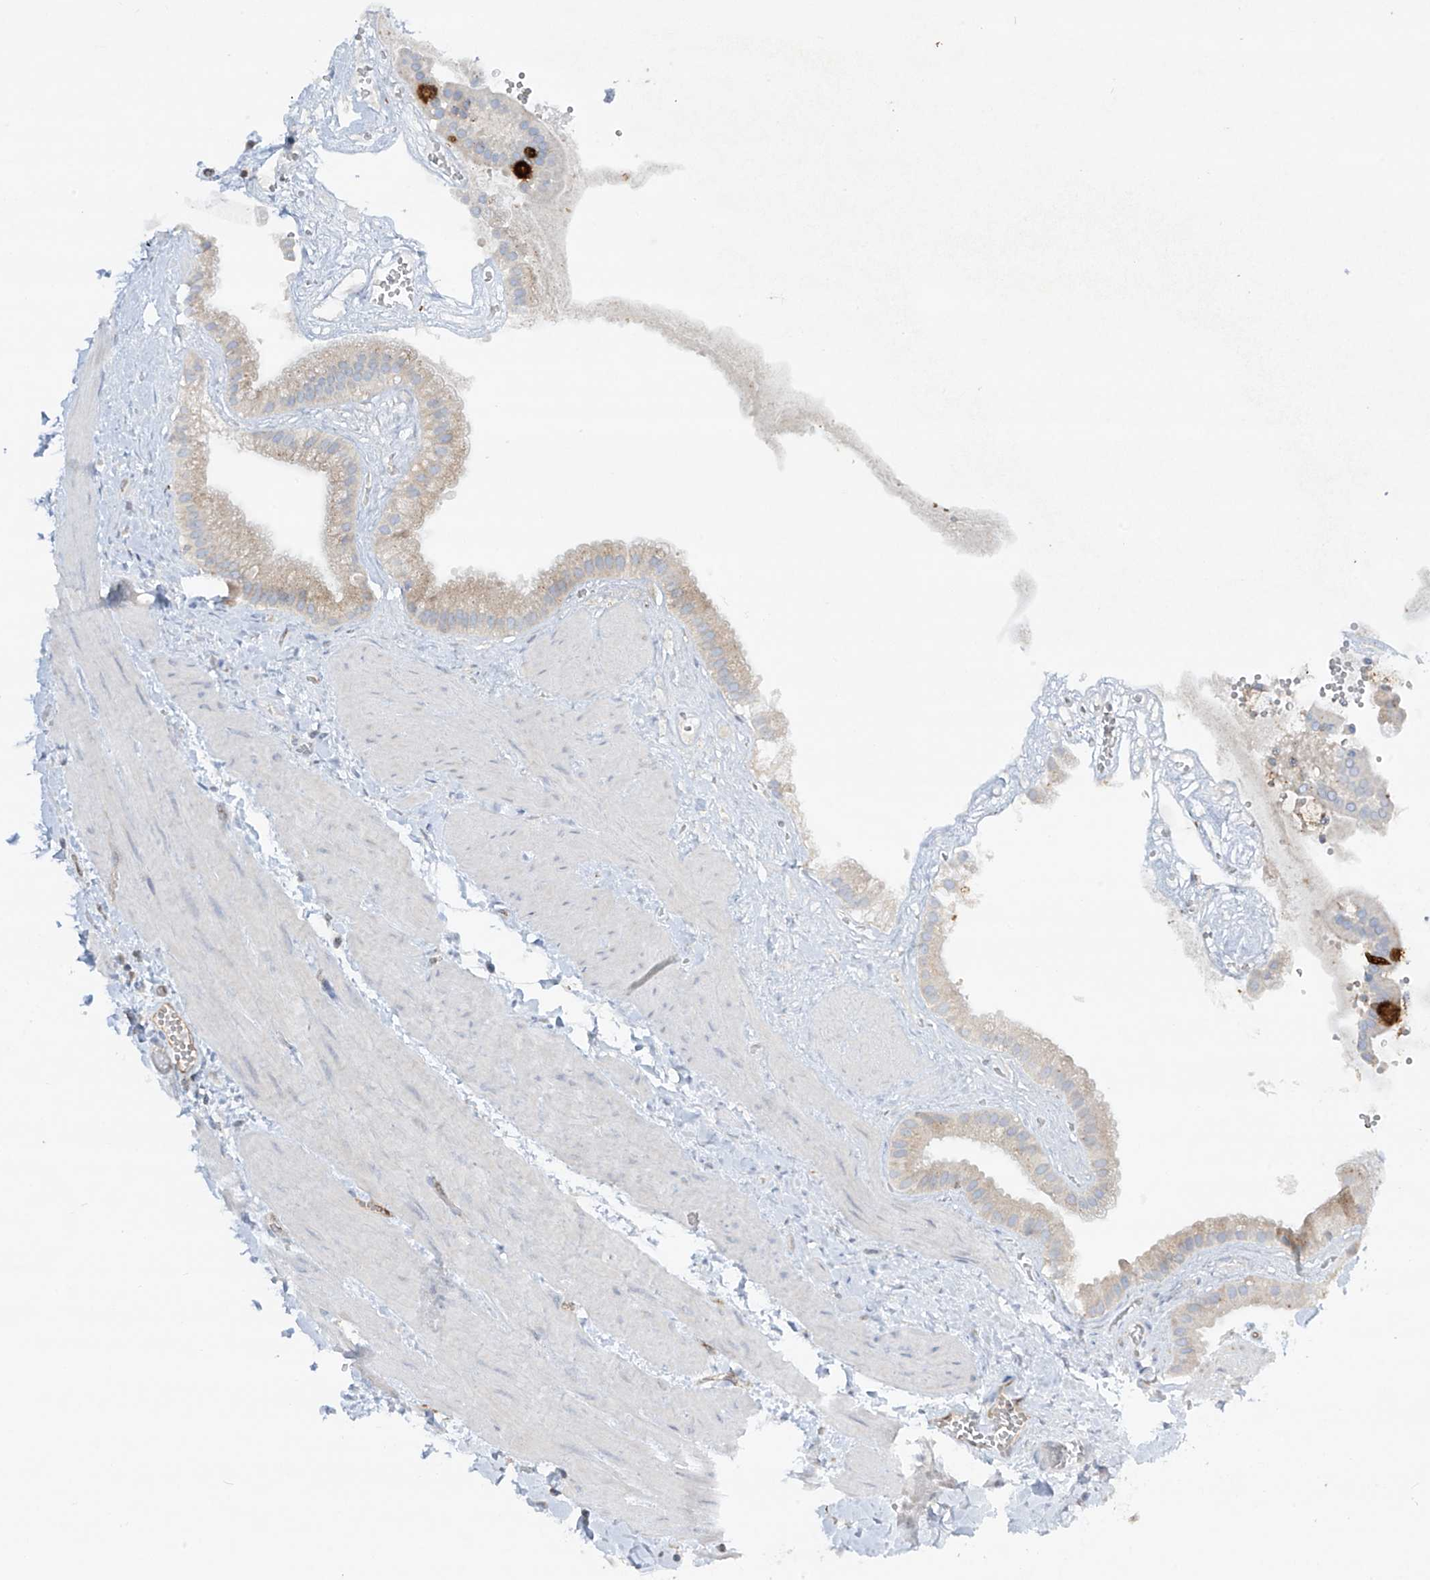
{"staining": {"intensity": "weak", "quantity": "25%-75%", "location": "cytoplasmic/membranous"}, "tissue": "gallbladder", "cell_type": "Glandular cells", "image_type": "normal", "snomed": [{"axis": "morphology", "description": "Normal tissue, NOS"}, {"axis": "topography", "description": "Gallbladder"}], "caption": "Immunohistochemical staining of unremarkable gallbladder displays 25%-75% levels of weak cytoplasmic/membranous protein expression in approximately 25%-75% of glandular cells. The staining is performed using DAB (3,3'-diaminobenzidine) brown chromogen to label protein expression. The nuclei are counter-stained blue using hematoxylin.", "gene": "HLA", "patient": {"sex": "male", "age": 55}}